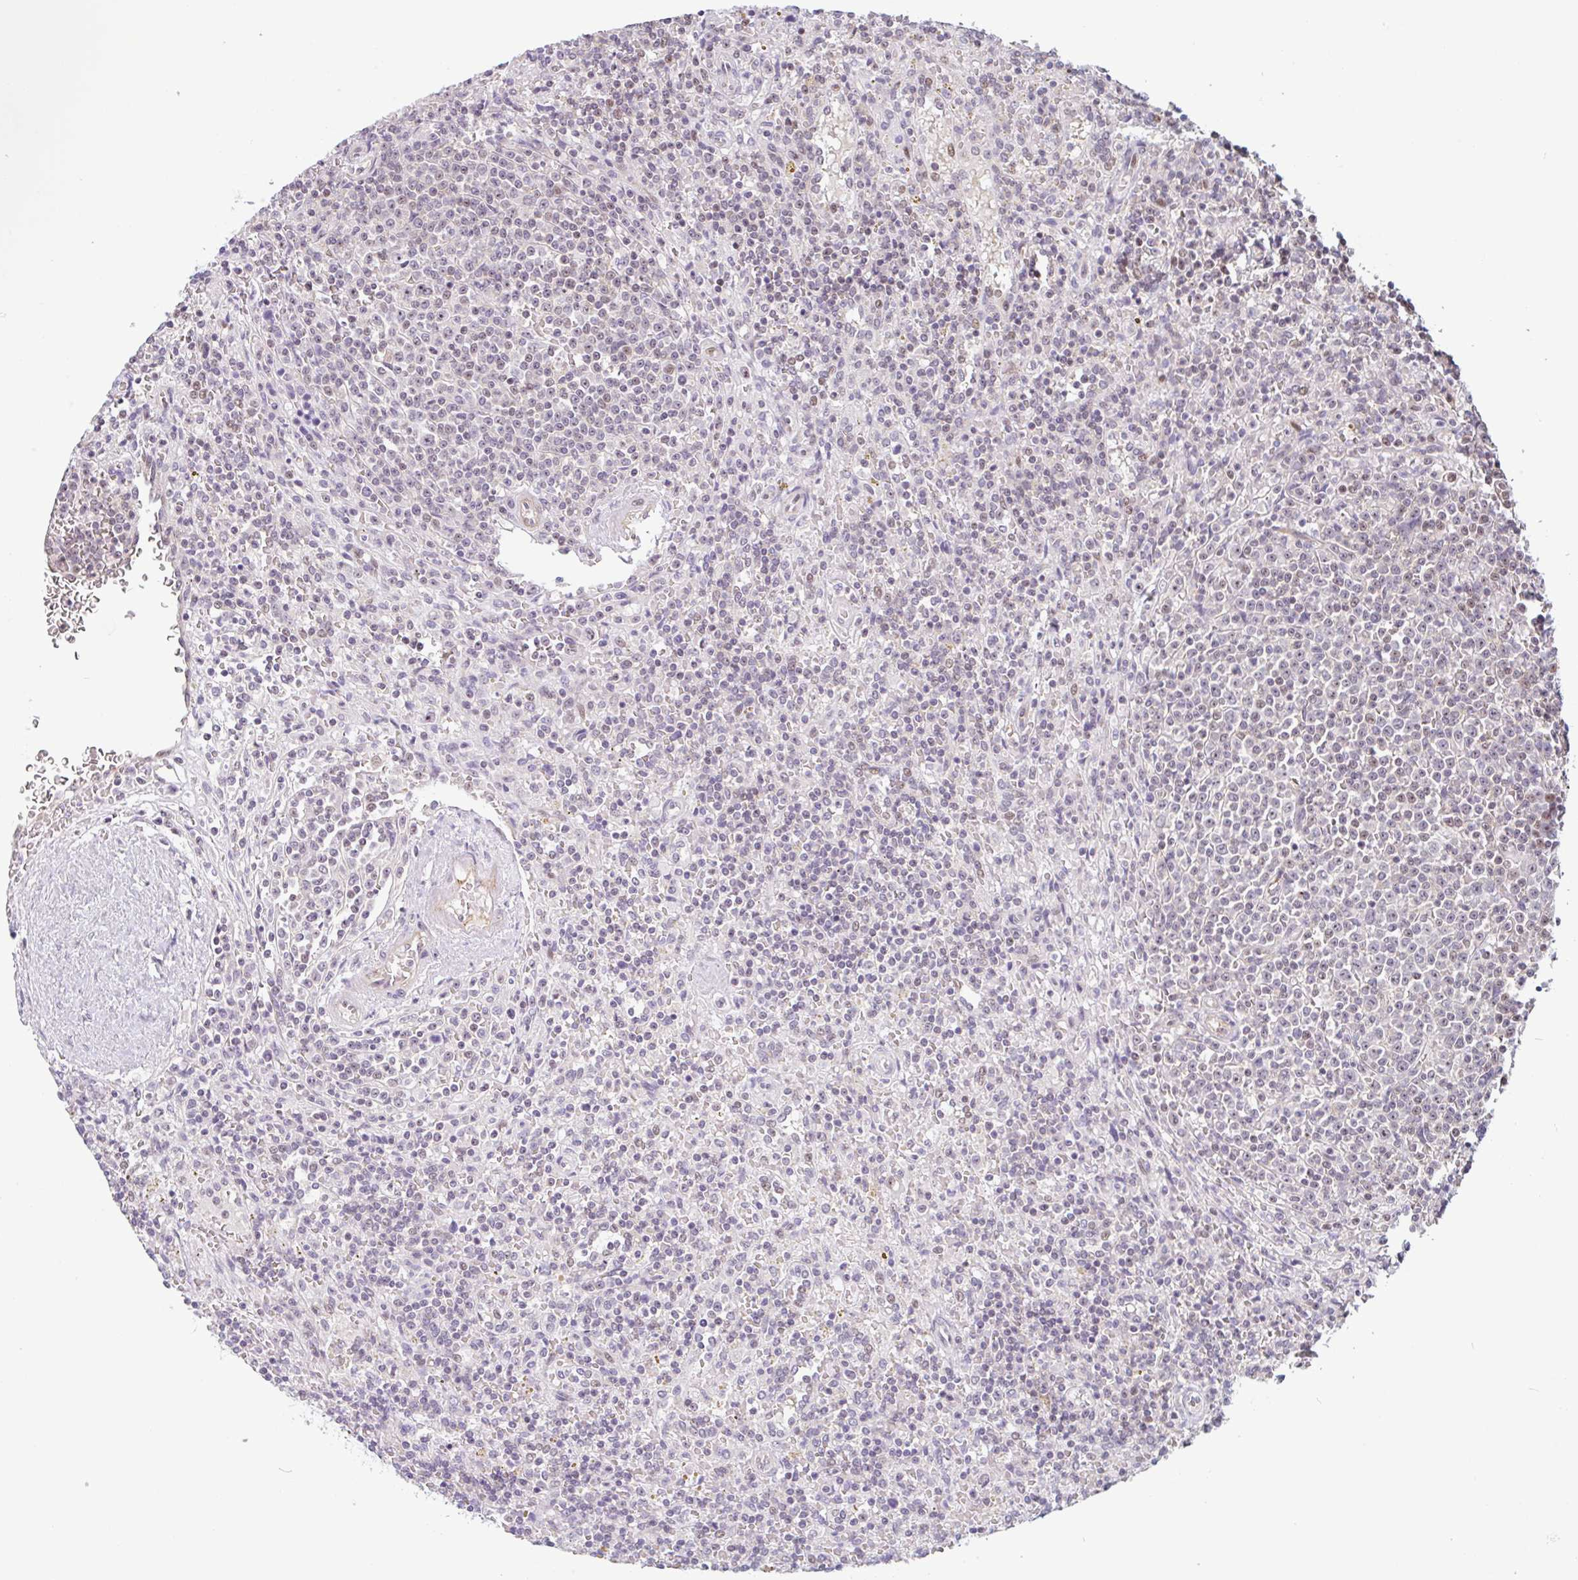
{"staining": {"intensity": "negative", "quantity": "none", "location": "none"}, "tissue": "lymphoma", "cell_type": "Tumor cells", "image_type": "cancer", "snomed": [{"axis": "morphology", "description": "Malignant lymphoma, non-Hodgkin's type, Low grade"}, {"axis": "topography", "description": "Spleen"}], "caption": "Immunohistochemistry photomicrograph of human lymphoma stained for a protein (brown), which shows no expression in tumor cells.", "gene": "ZNF689", "patient": {"sex": "male", "age": 67}}